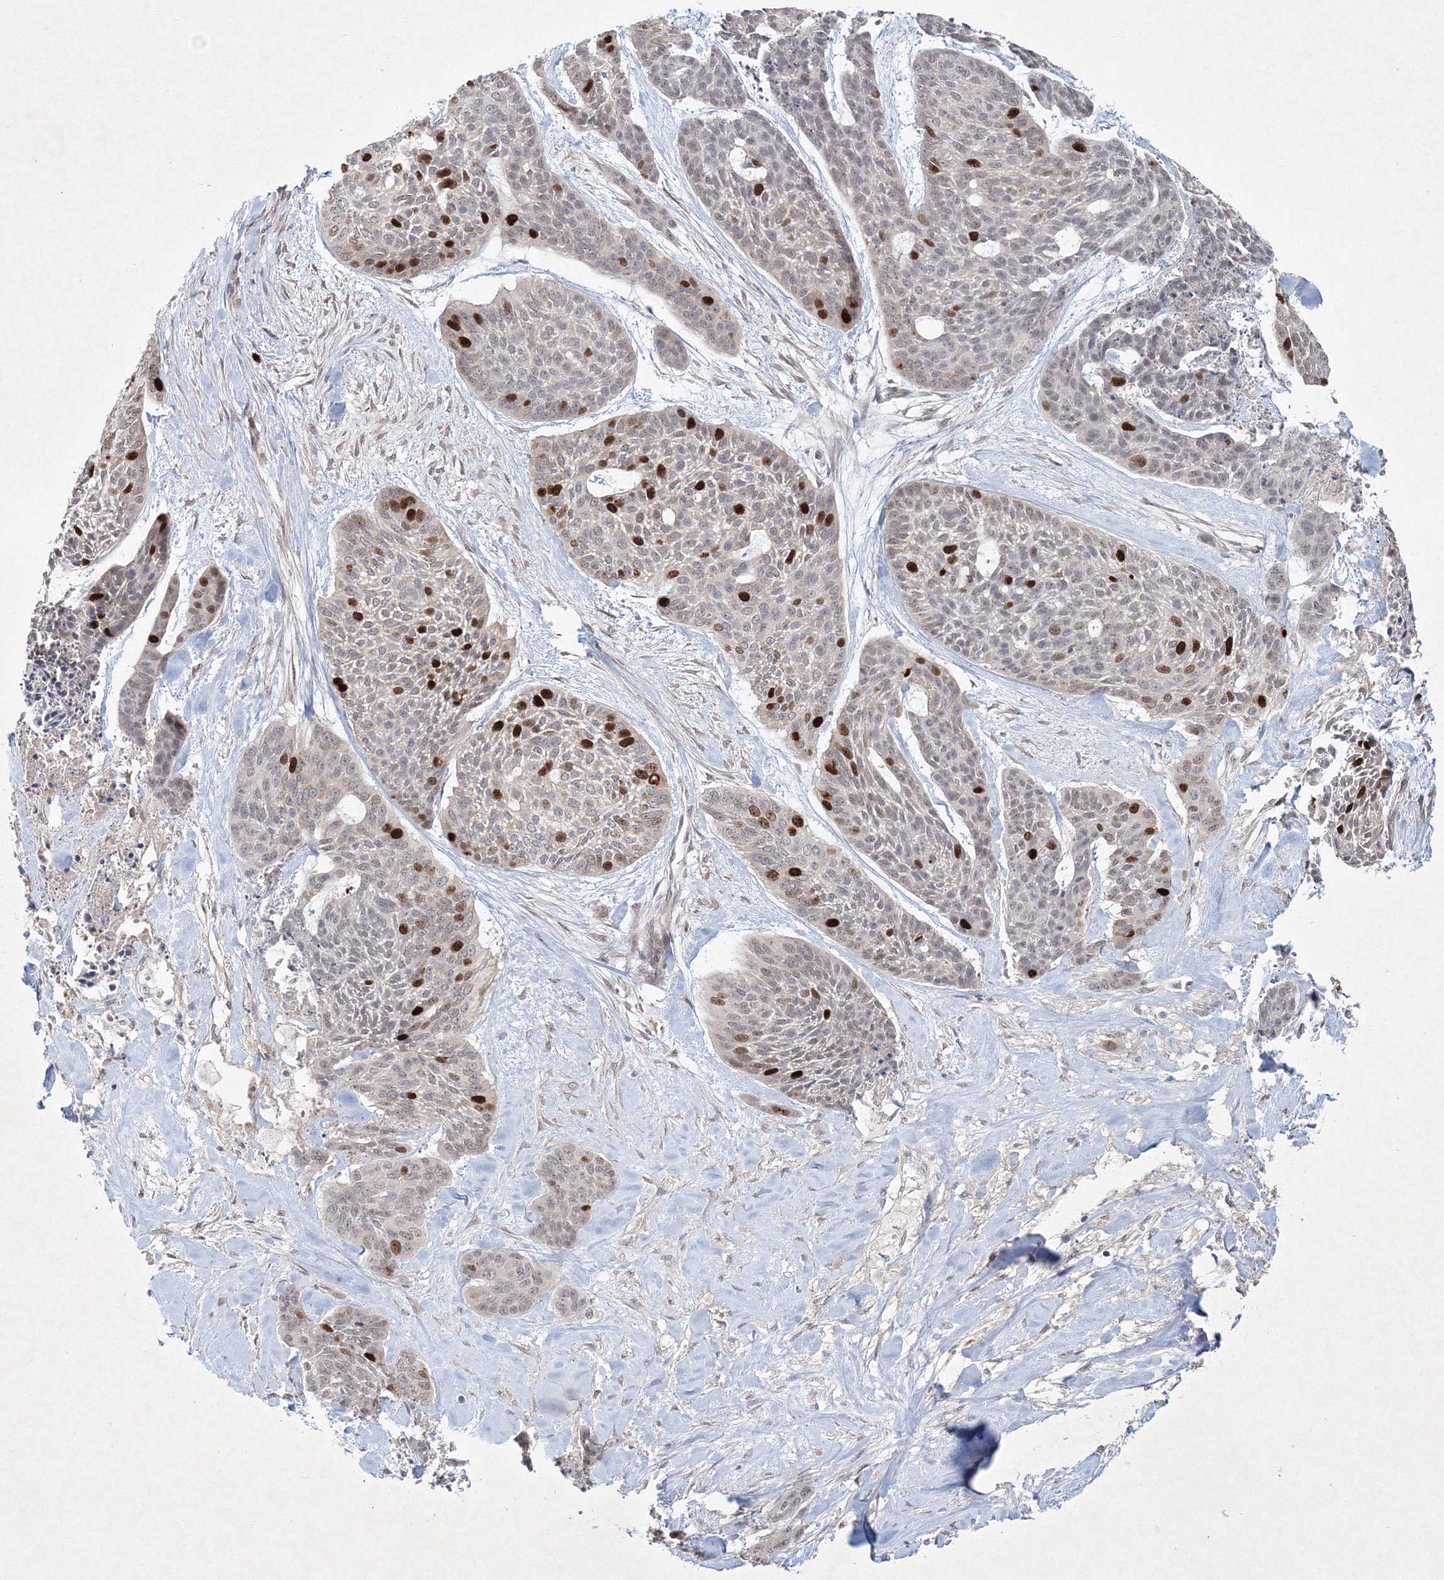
{"staining": {"intensity": "strong", "quantity": "<25%", "location": "nuclear"}, "tissue": "skin cancer", "cell_type": "Tumor cells", "image_type": "cancer", "snomed": [{"axis": "morphology", "description": "Basal cell carcinoma"}, {"axis": "topography", "description": "Skin"}], "caption": "Protein staining by immunohistochemistry reveals strong nuclear staining in about <25% of tumor cells in skin cancer. Immunohistochemistry (ihc) stains the protein of interest in brown and the nuclei are stained blue.", "gene": "KIF20A", "patient": {"sex": "female", "age": 64}}